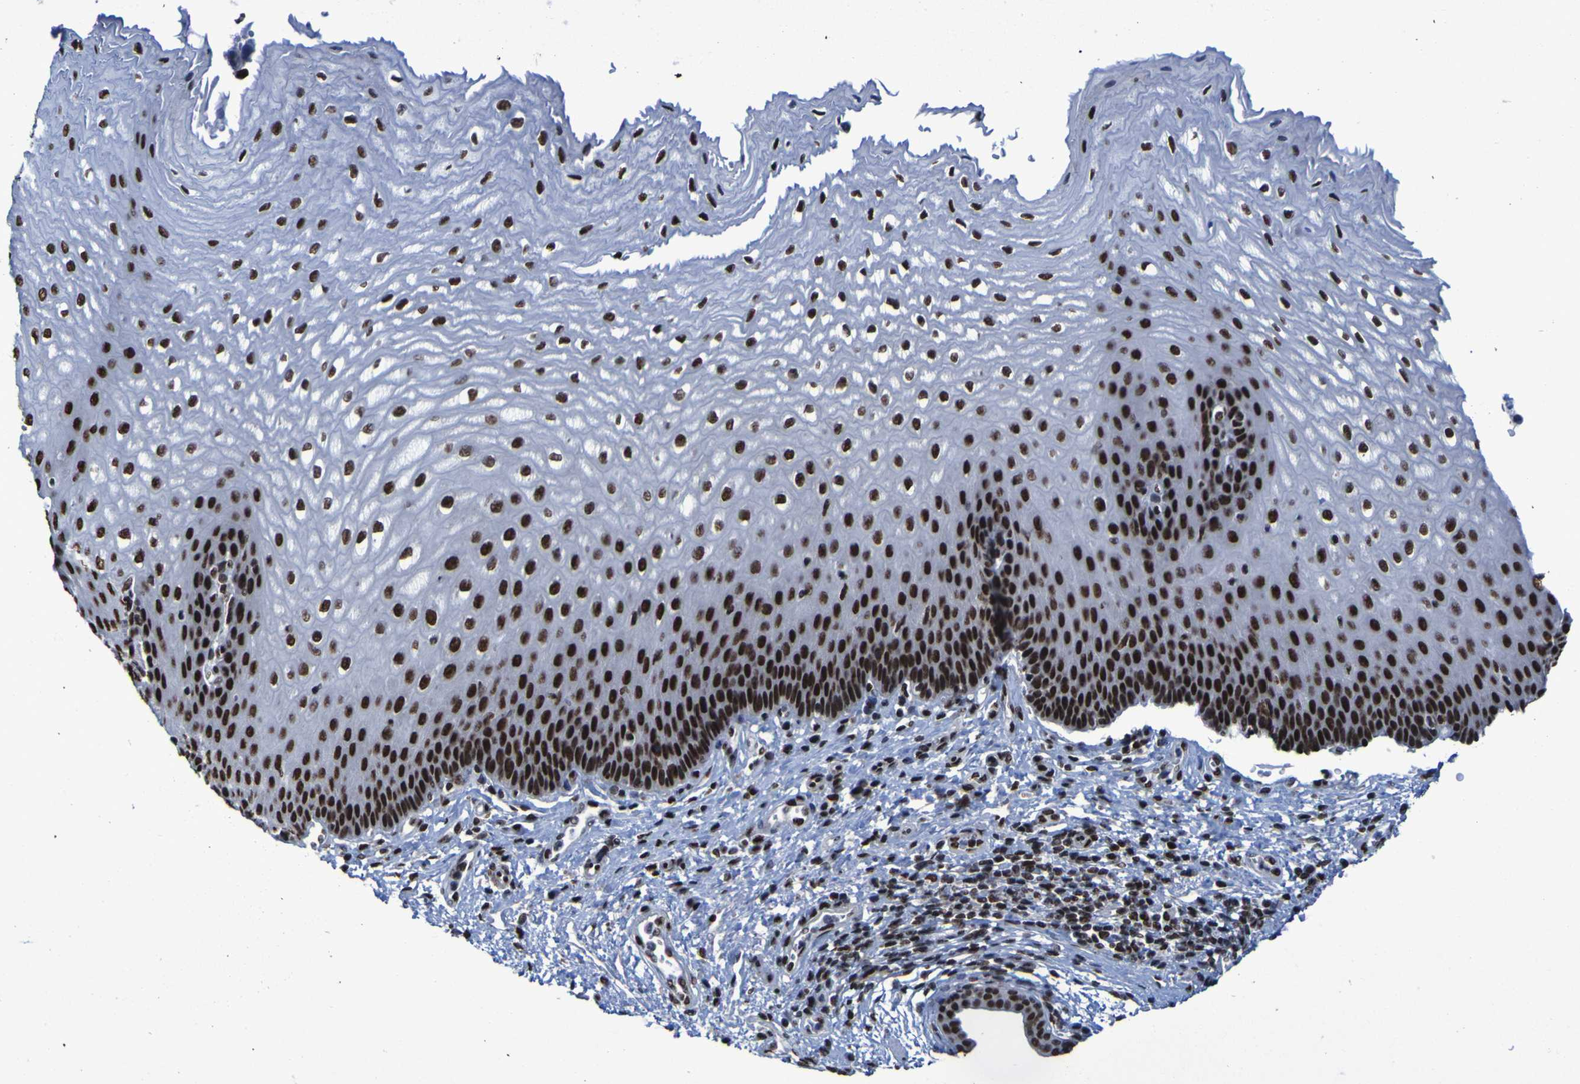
{"staining": {"intensity": "strong", "quantity": ">75%", "location": "nuclear"}, "tissue": "esophagus", "cell_type": "Squamous epithelial cells", "image_type": "normal", "snomed": [{"axis": "morphology", "description": "Normal tissue, NOS"}, {"axis": "topography", "description": "Esophagus"}], "caption": "The image demonstrates a brown stain indicating the presence of a protein in the nuclear of squamous epithelial cells in esophagus.", "gene": "HNRNPR", "patient": {"sex": "male", "age": 54}}